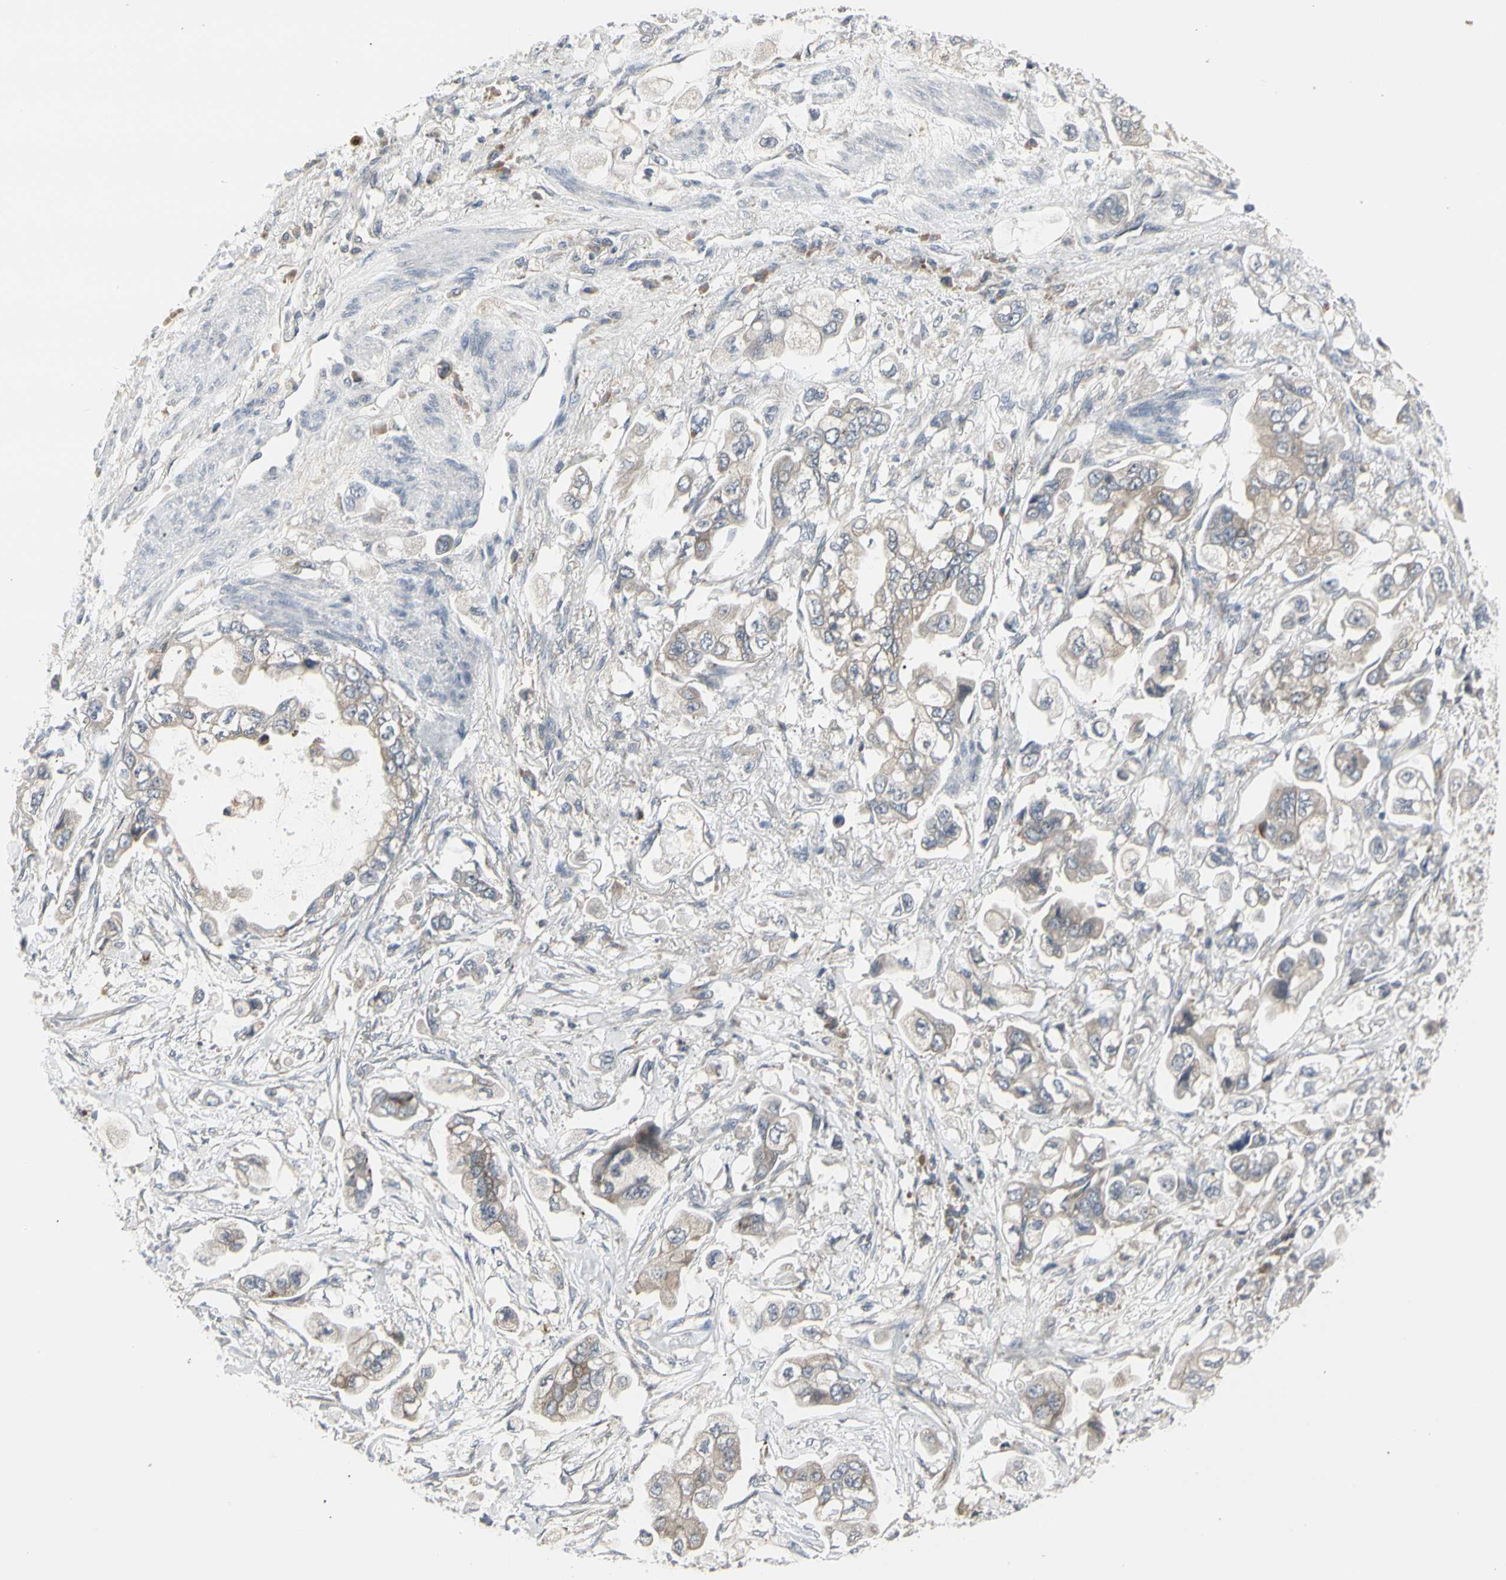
{"staining": {"intensity": "weak", "quantity": ">75%", "location": "cytoplasmic/membranous"}, "tissue": "stomach cancer", "cell_type": "Tumor cells", "image_type": "cancer", "snomed": [{"axis": "morphology", "description": "Adenocarcinoma, NOS"}, {"axis": "topography", "description": "Stomach"}], "caption": "Immunohistochemistry (IHC) (DAB) staining of adenocarcinoma (stomach) shows weak cytoplasmic/membranous protein expression in about >75% of tumor cells.", "gene": "GRN", "patient": {"sex": "male", "age": 62}}